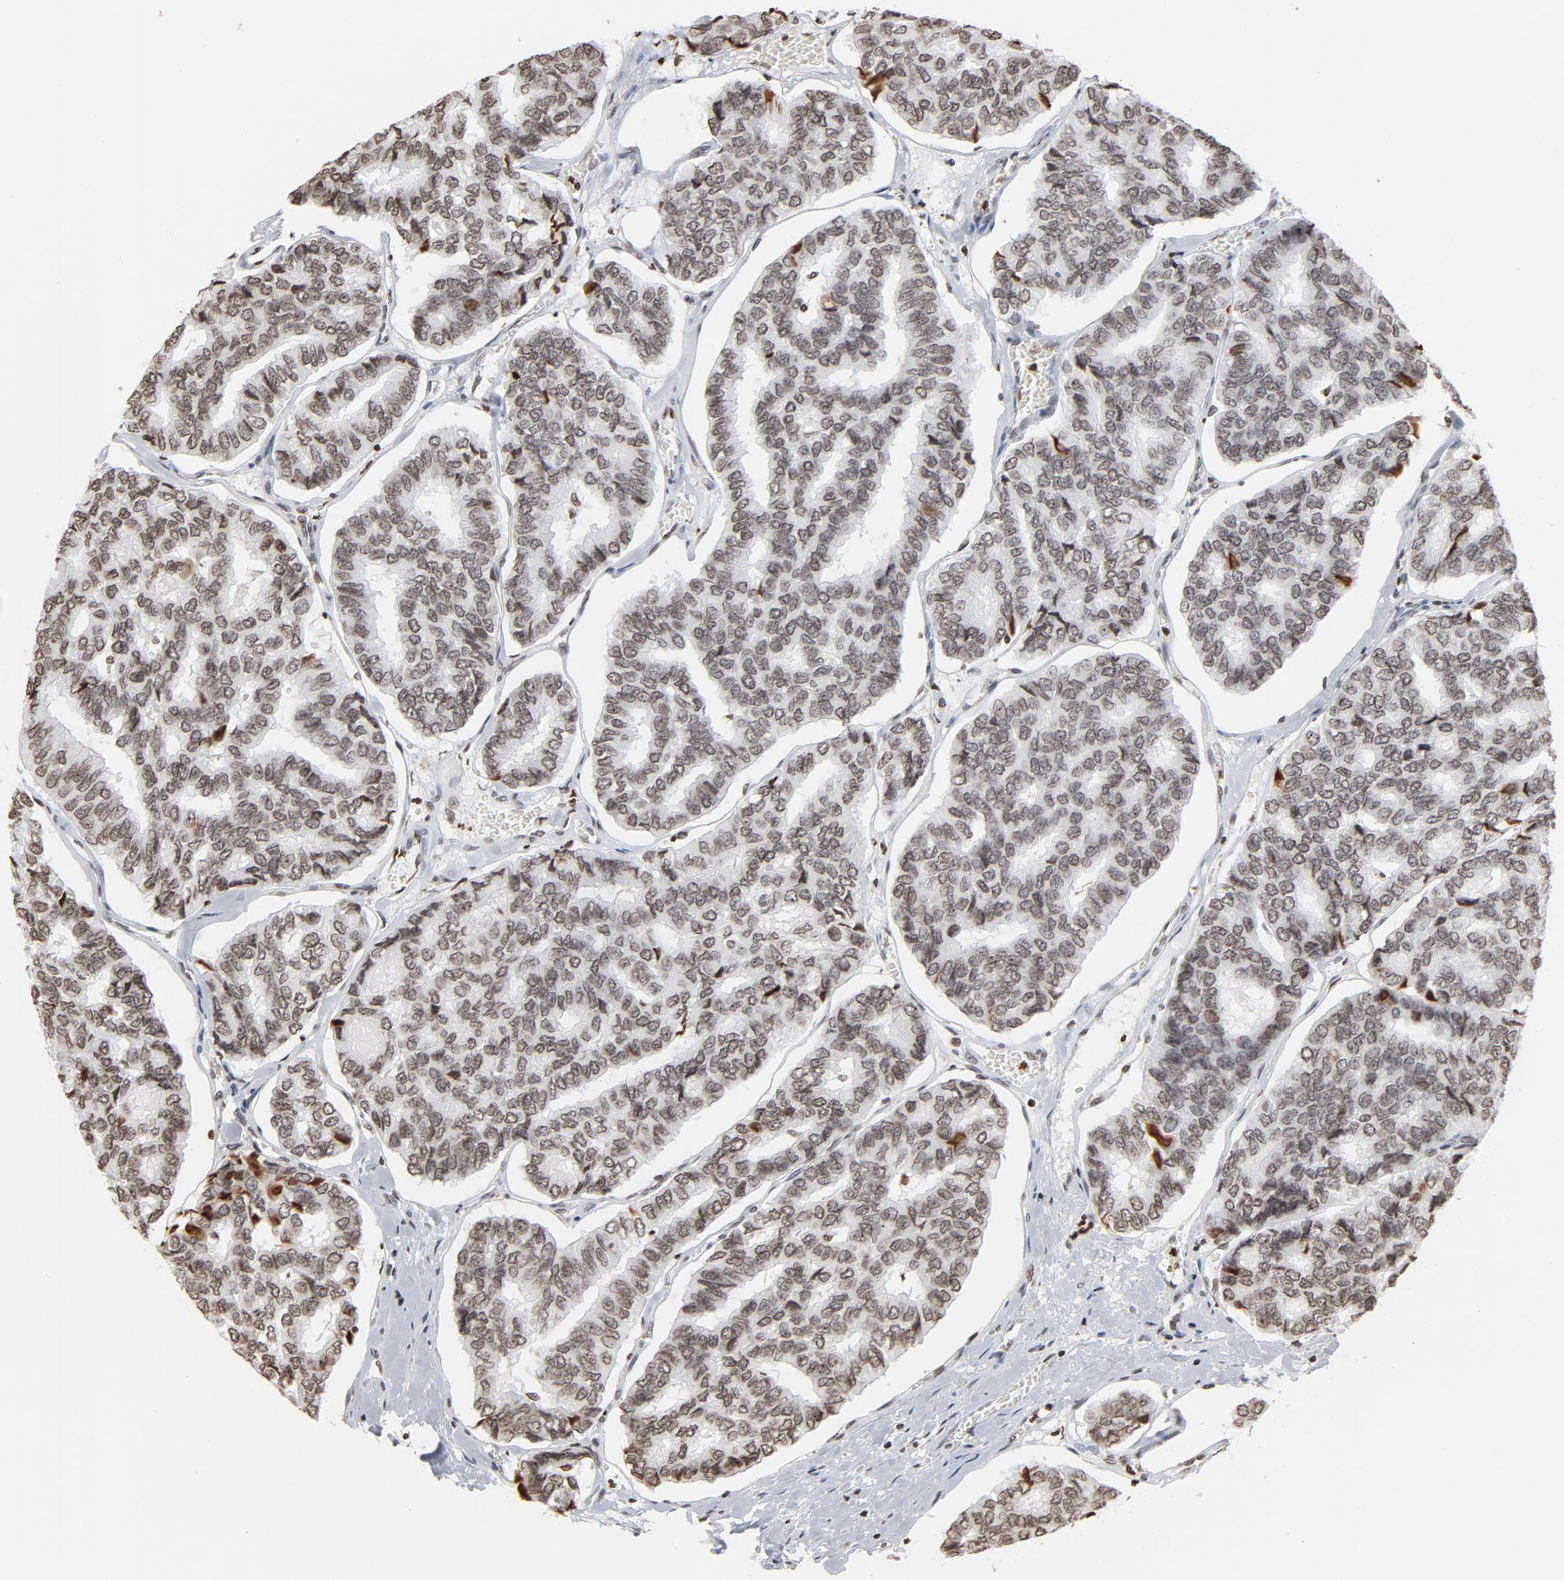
{"staining": {"intensity": "weak", "quantity": ">75%", "location": "nuclear"}, "tissue": "thyroid cancer", "cell_type": "Tumor cells", "image_type": "cancer", "snomed": [{"axis": "morphology", "description": "Papillary adenocarcinoma, NOS"}, {"axis": "topography", "description": "Thyroid gland"}], "caption": "This histopathology image displays immunohistochemistry staining of thyroid papillary adenocarcinoma, with low weak nuclear expression in about >75% of tumor cells.", "gene": "H2AC12", "patient": {"sex": "female", "age": 35}}